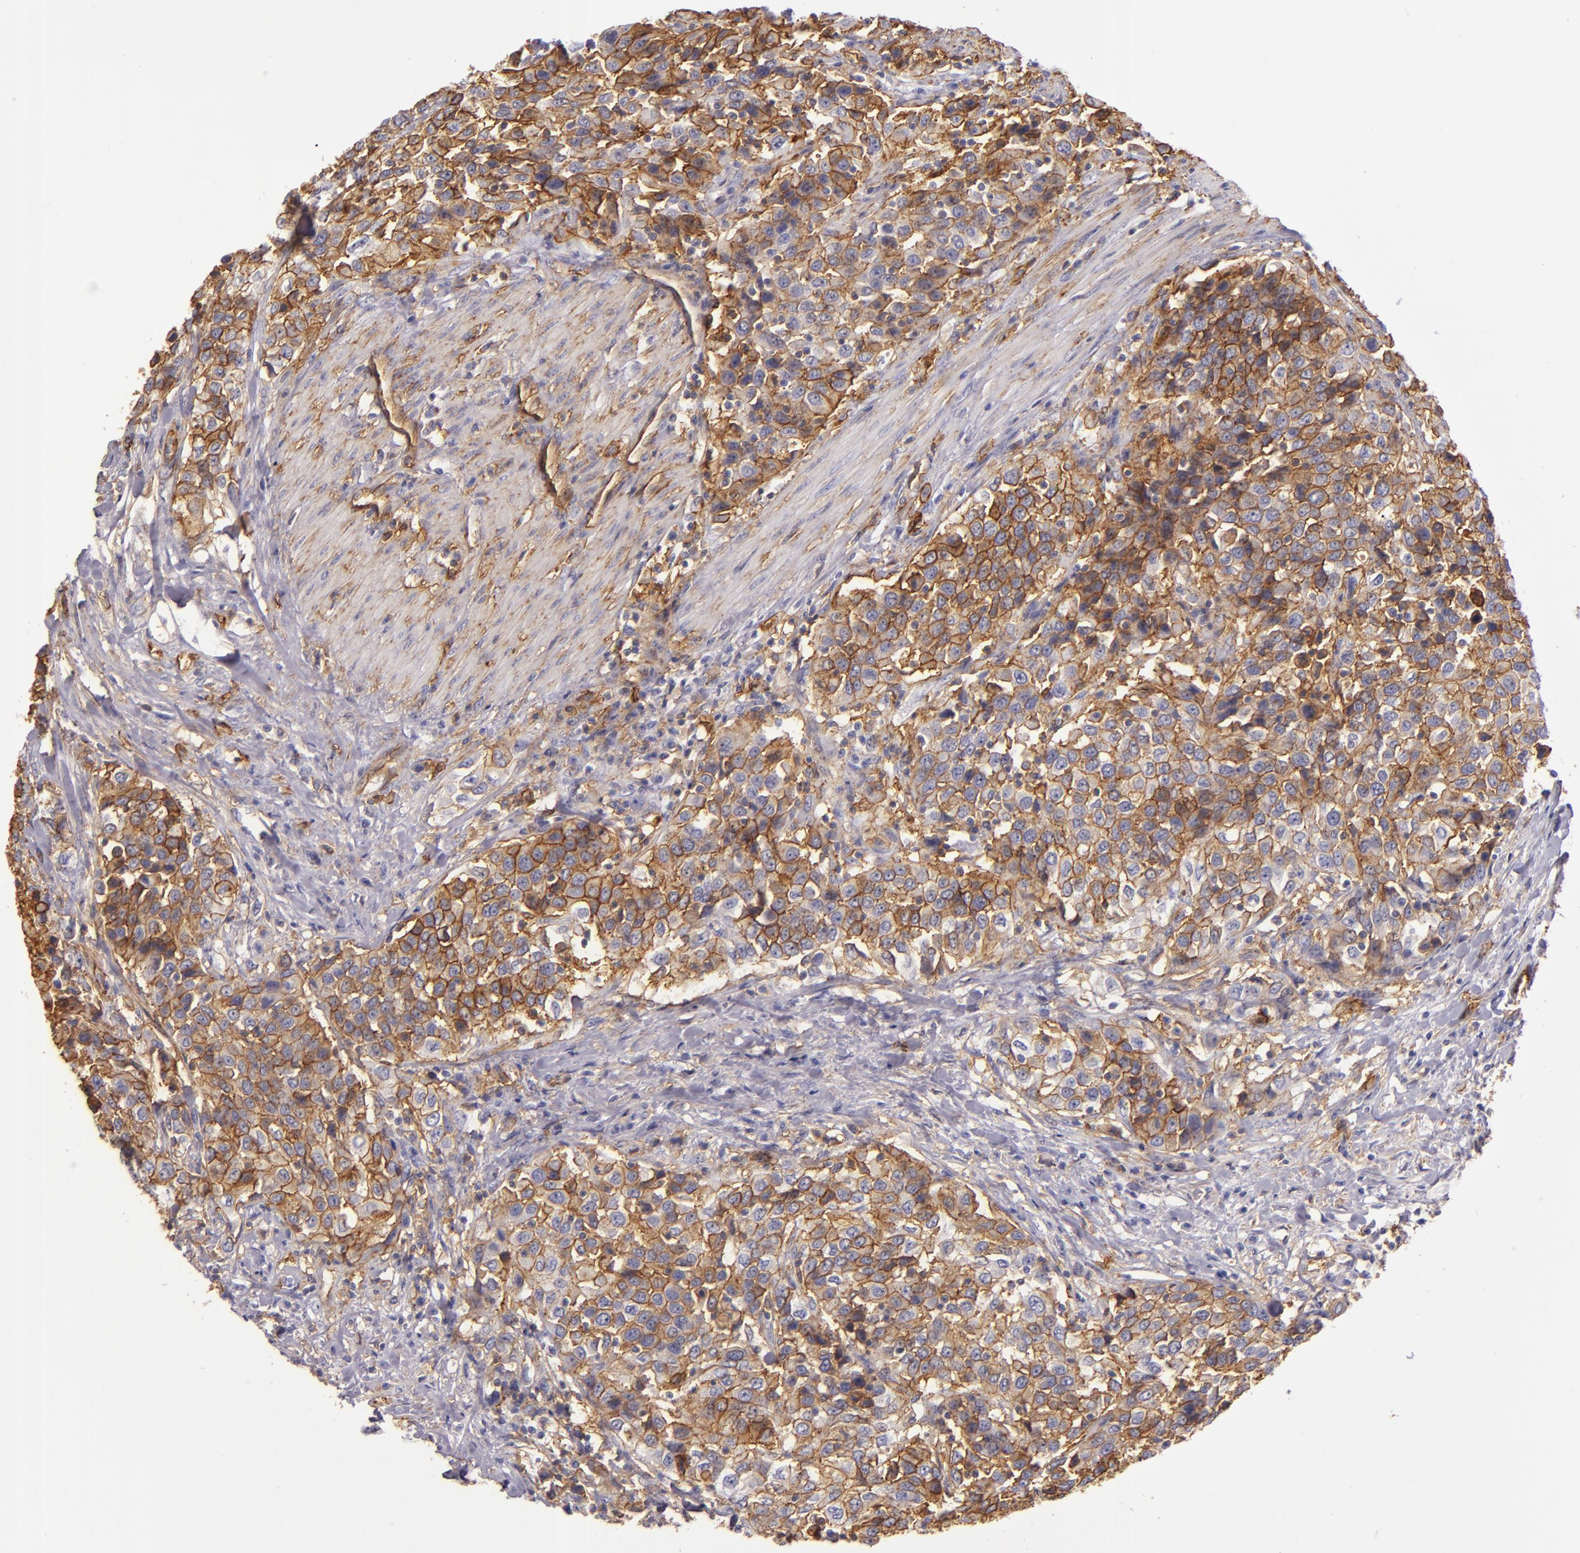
{"staining": {"intensity": "strong", "quantity": ">75%", "location": "cytoplasmic/membranous"}, "tissue": "urothelial cancer", "cell_type": "Tumor cells", "image_type": "cancer", "snomed": [{"axis": "morphology", "description": "Urothelial carcinoma, High grade"}, {"axis": "topography", "description": "Urinary bladder"}], "caption": "IHC of urothelial carcinoma (high-grade) exhibits high levels of strong cytoplasmic/membranous expression in approximately >75% of tumor cells.", "gene": "CD9", "patient": {"sex": "female", "age": 80}}